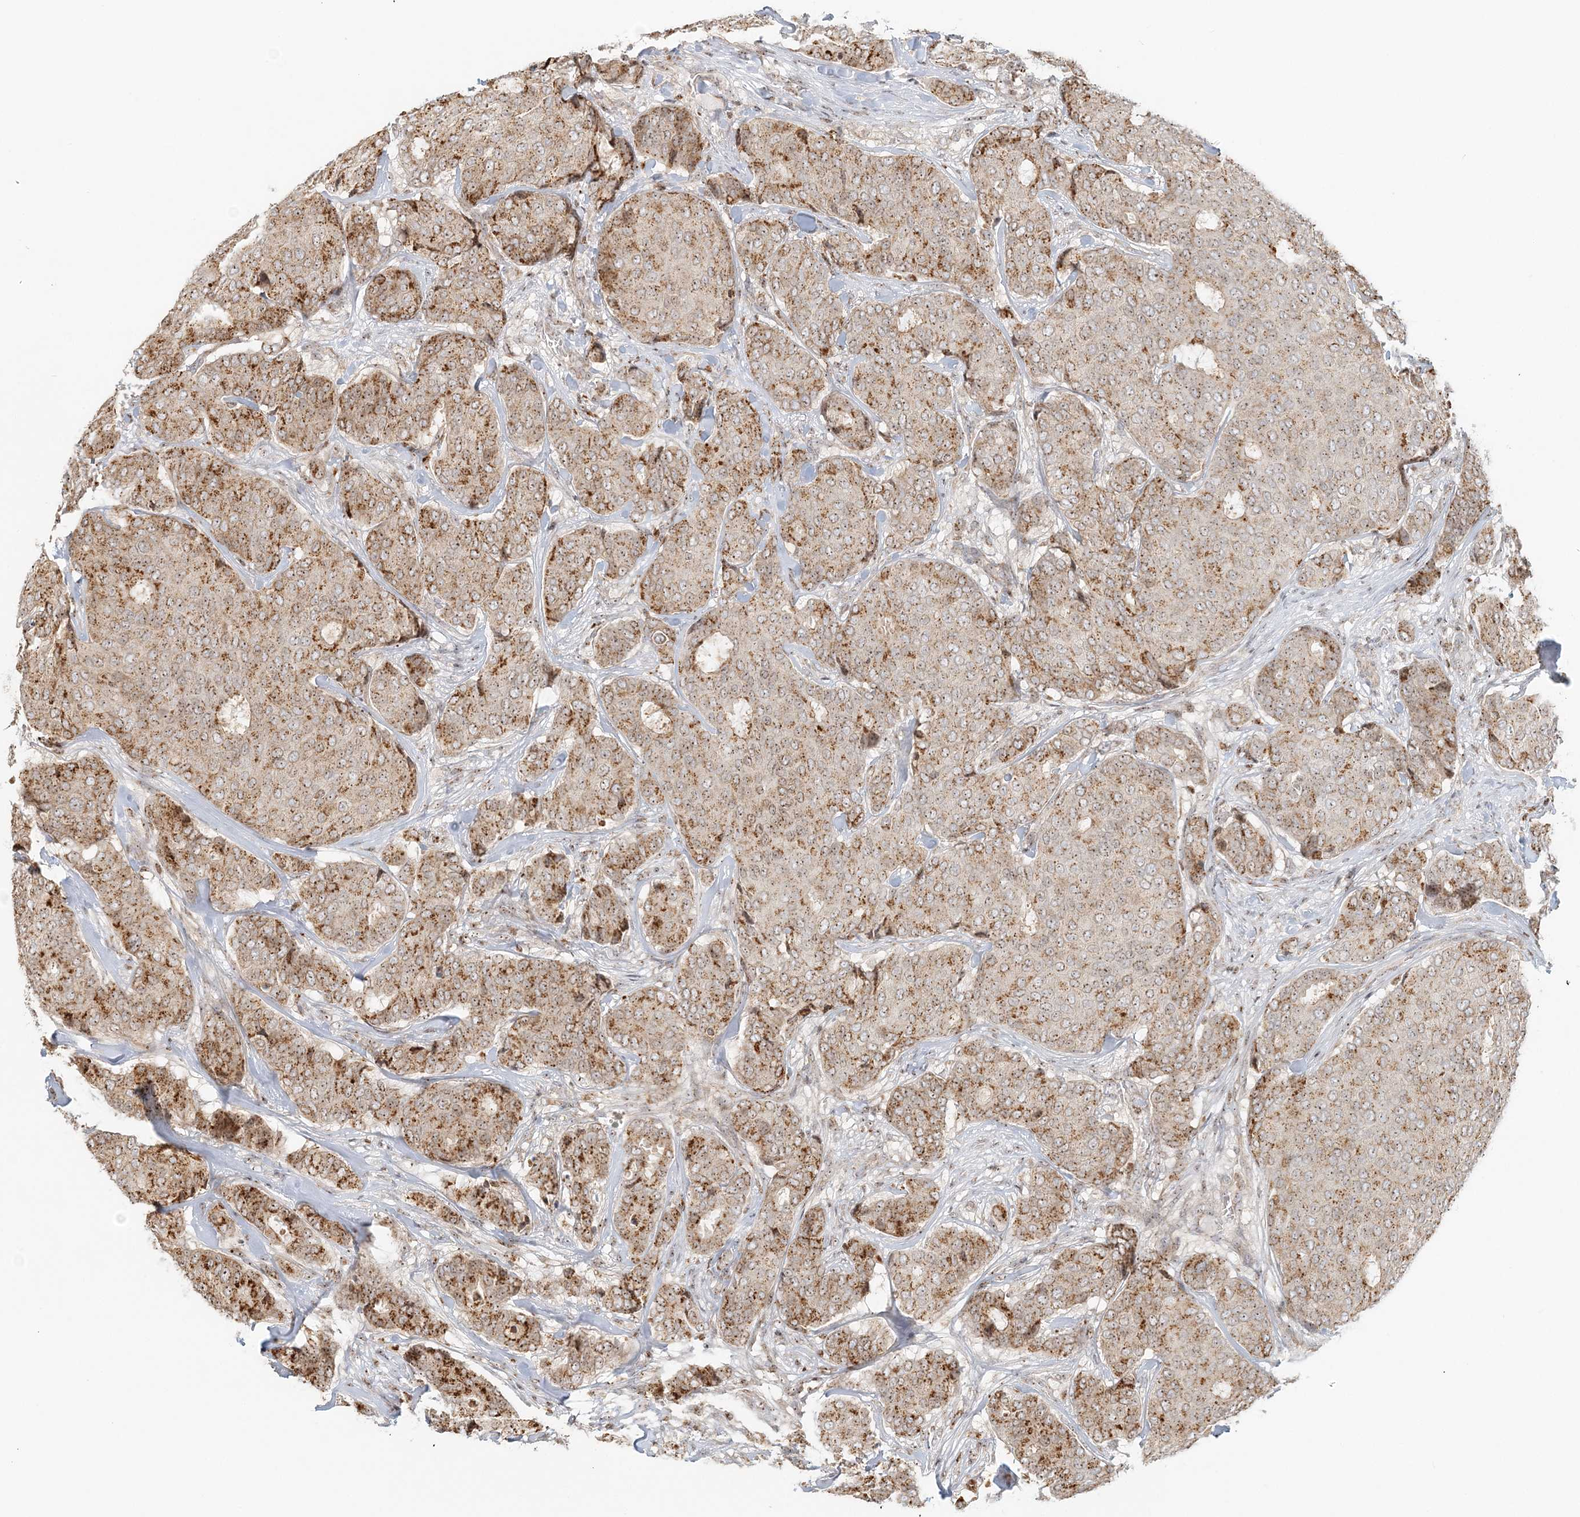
{"staining": {"intensity": "moderate", "quantity": ">75%", "location": "cytoplasmic/membranous,nuclear"}, "tissue": "breast cancer", "cell_type": "Tumor cells", "image_type": "cancer", "snomed": [{"axis": "morphology", "description": "Duct carcinoma"}, {"axis": "topography", "description": "Breast"}], "caption": "IHC histopathology image of breast cancer stained for a protein (brown), which exhibits medium levels of moderate cytoplasmic/membranous and nuclear staining in about >75% of tumor cells.", "gene": "UBE2F", "patient": {"sex": "female", "age": 75}}